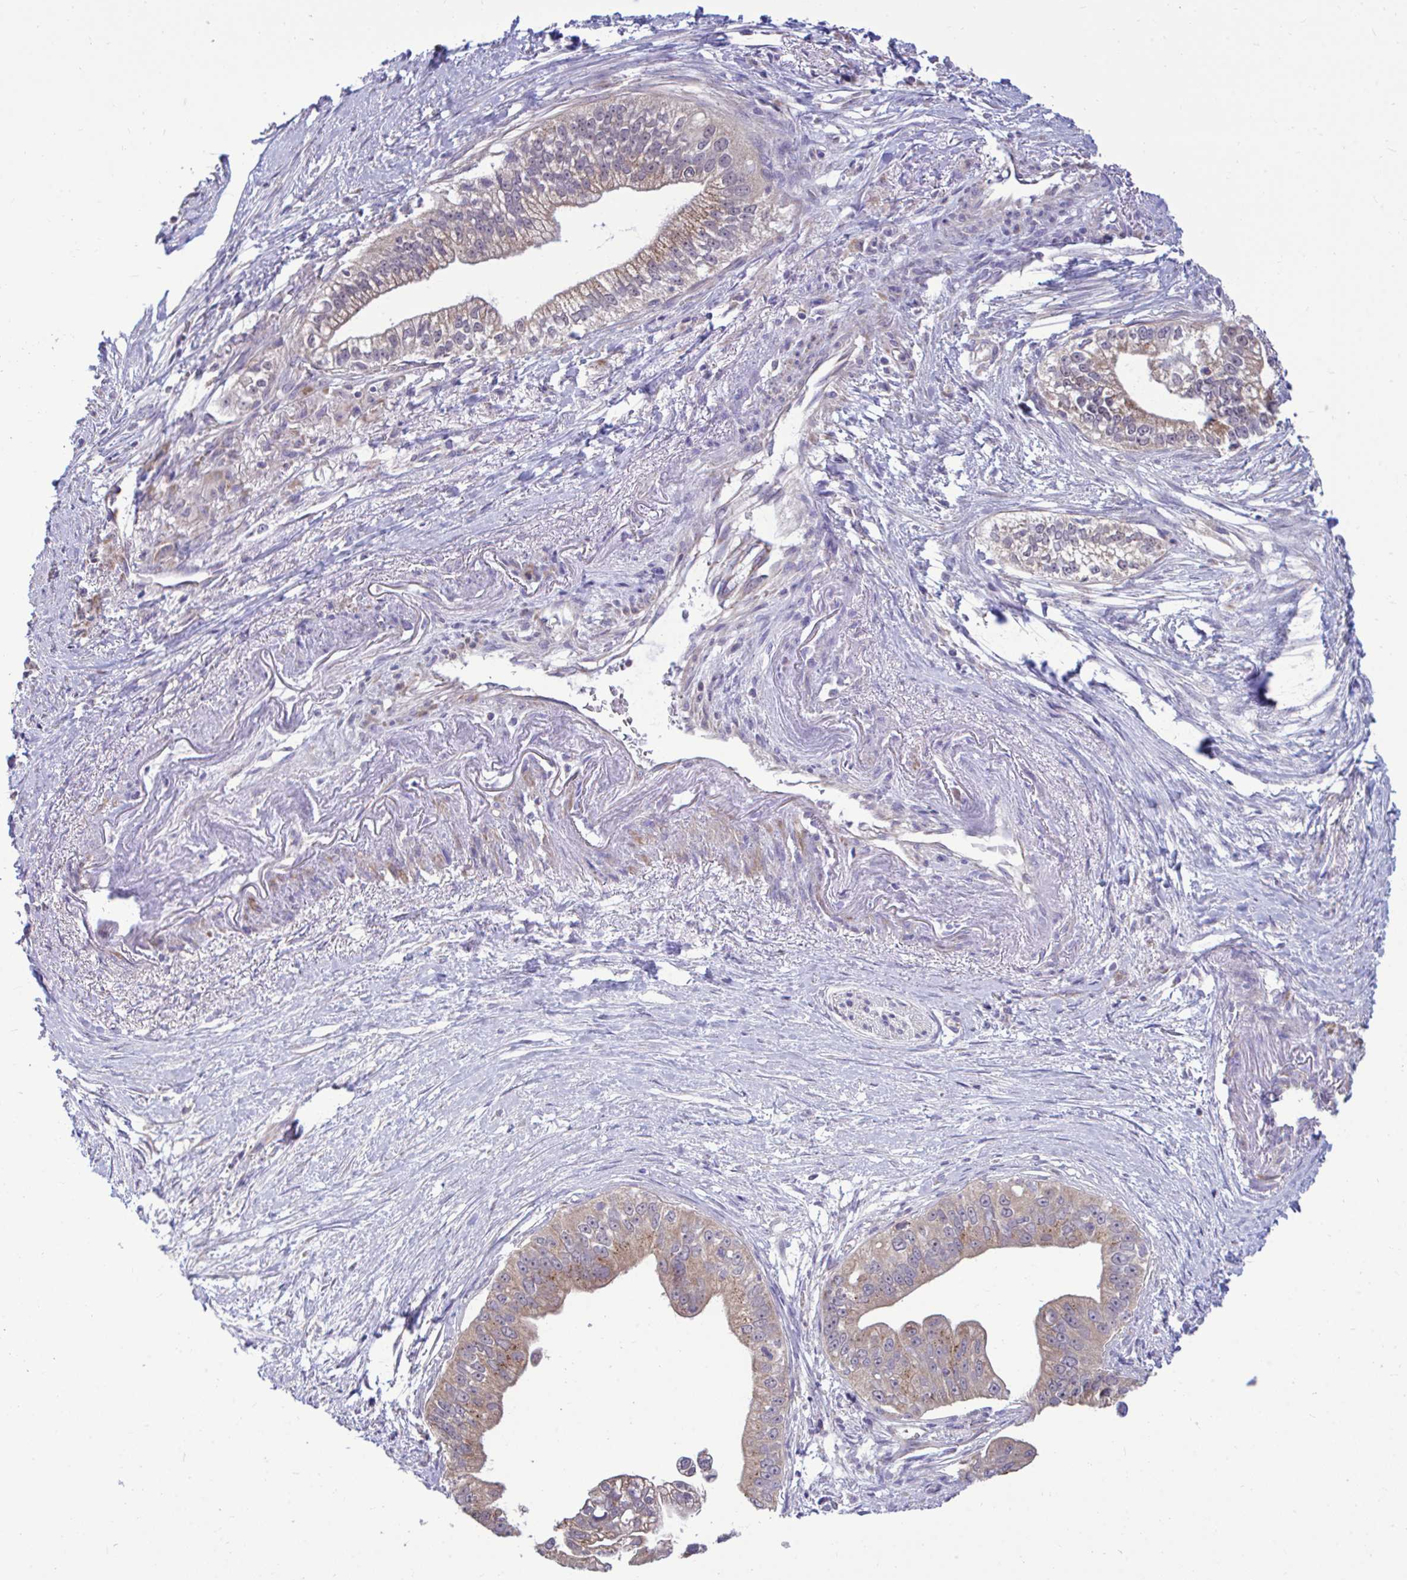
{"staining": {"intensity": "moderate", "quantity": "25%-75%", "location": "cytoplasmic/membranous"}, "tissue": "pancreatic cancer", "cell_type": "Tumor cells", "image_type": "cancer", "snomed": [{"axis": "morphology", "description": "Adenocarcinoma, NOS"}, {"axis": "topography", "description": "Pancreas"}], "caption": "This is a histology image of IHC staining of pancreatic cancer (adenocarcinoma), which shows moderate expression in the cytoplasmic/membranous of tumor cells.", "gene": "SARS2", "patient": {"sex": "male", "age": 70}}